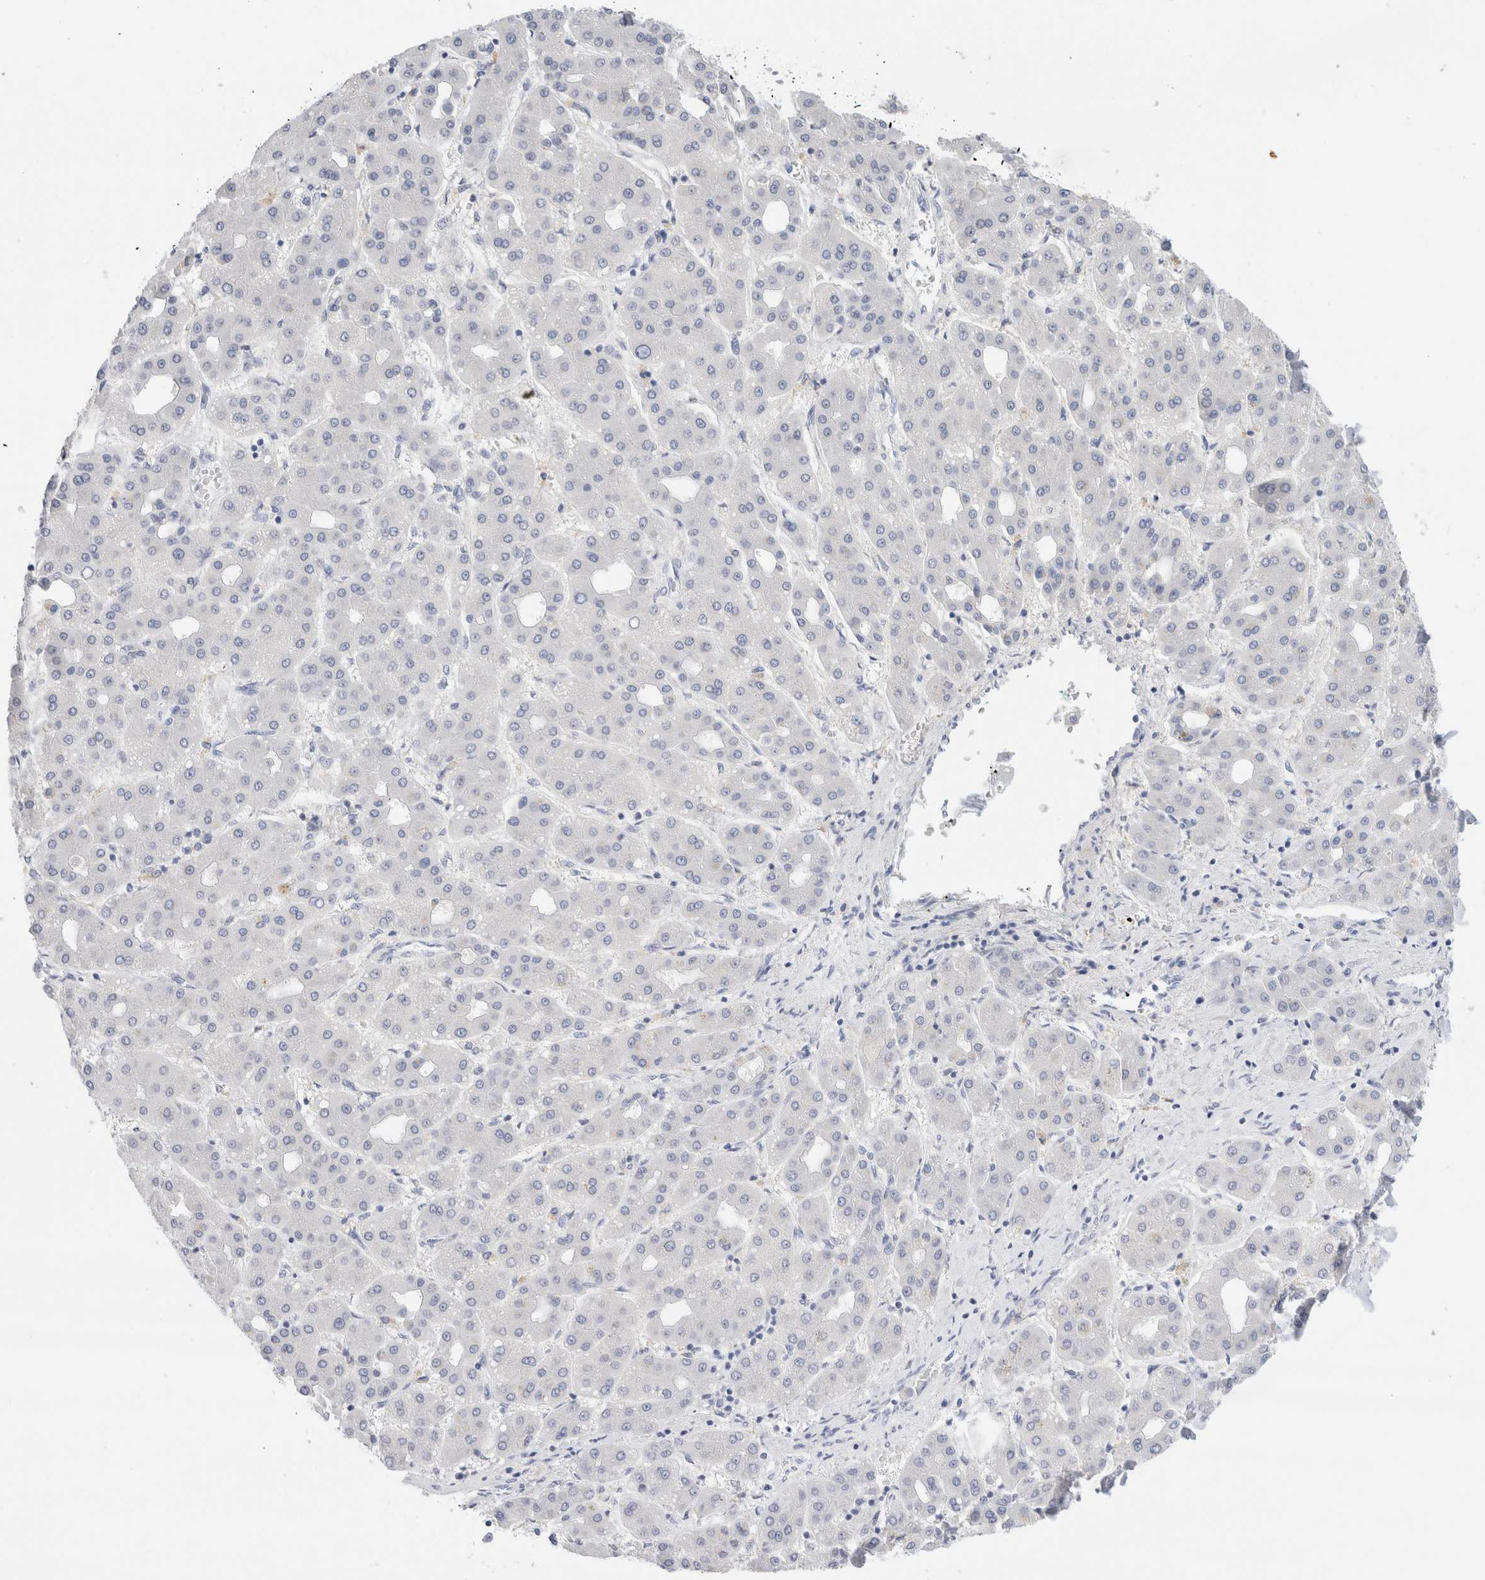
{"staining": {"intensity": "negative", "quantity": "none", "location": "none"}, "tissue": "liver cancer", "cell_type": "Tumor cells", "image_type": "cancer", "snomed": [{"axis": "morphology", "description": "Carcinoma, Hepatocellular, NOS"}, {"axis": "topography", "description": "Liver"}], "caption": "High power microscopy histopathology image of an immunohistochemistry micrograph of liver cancer, revealing no significant positivity in tumor cells.", "gene": "ADAM30", "patient": {"sex": "male", "age": 65}}